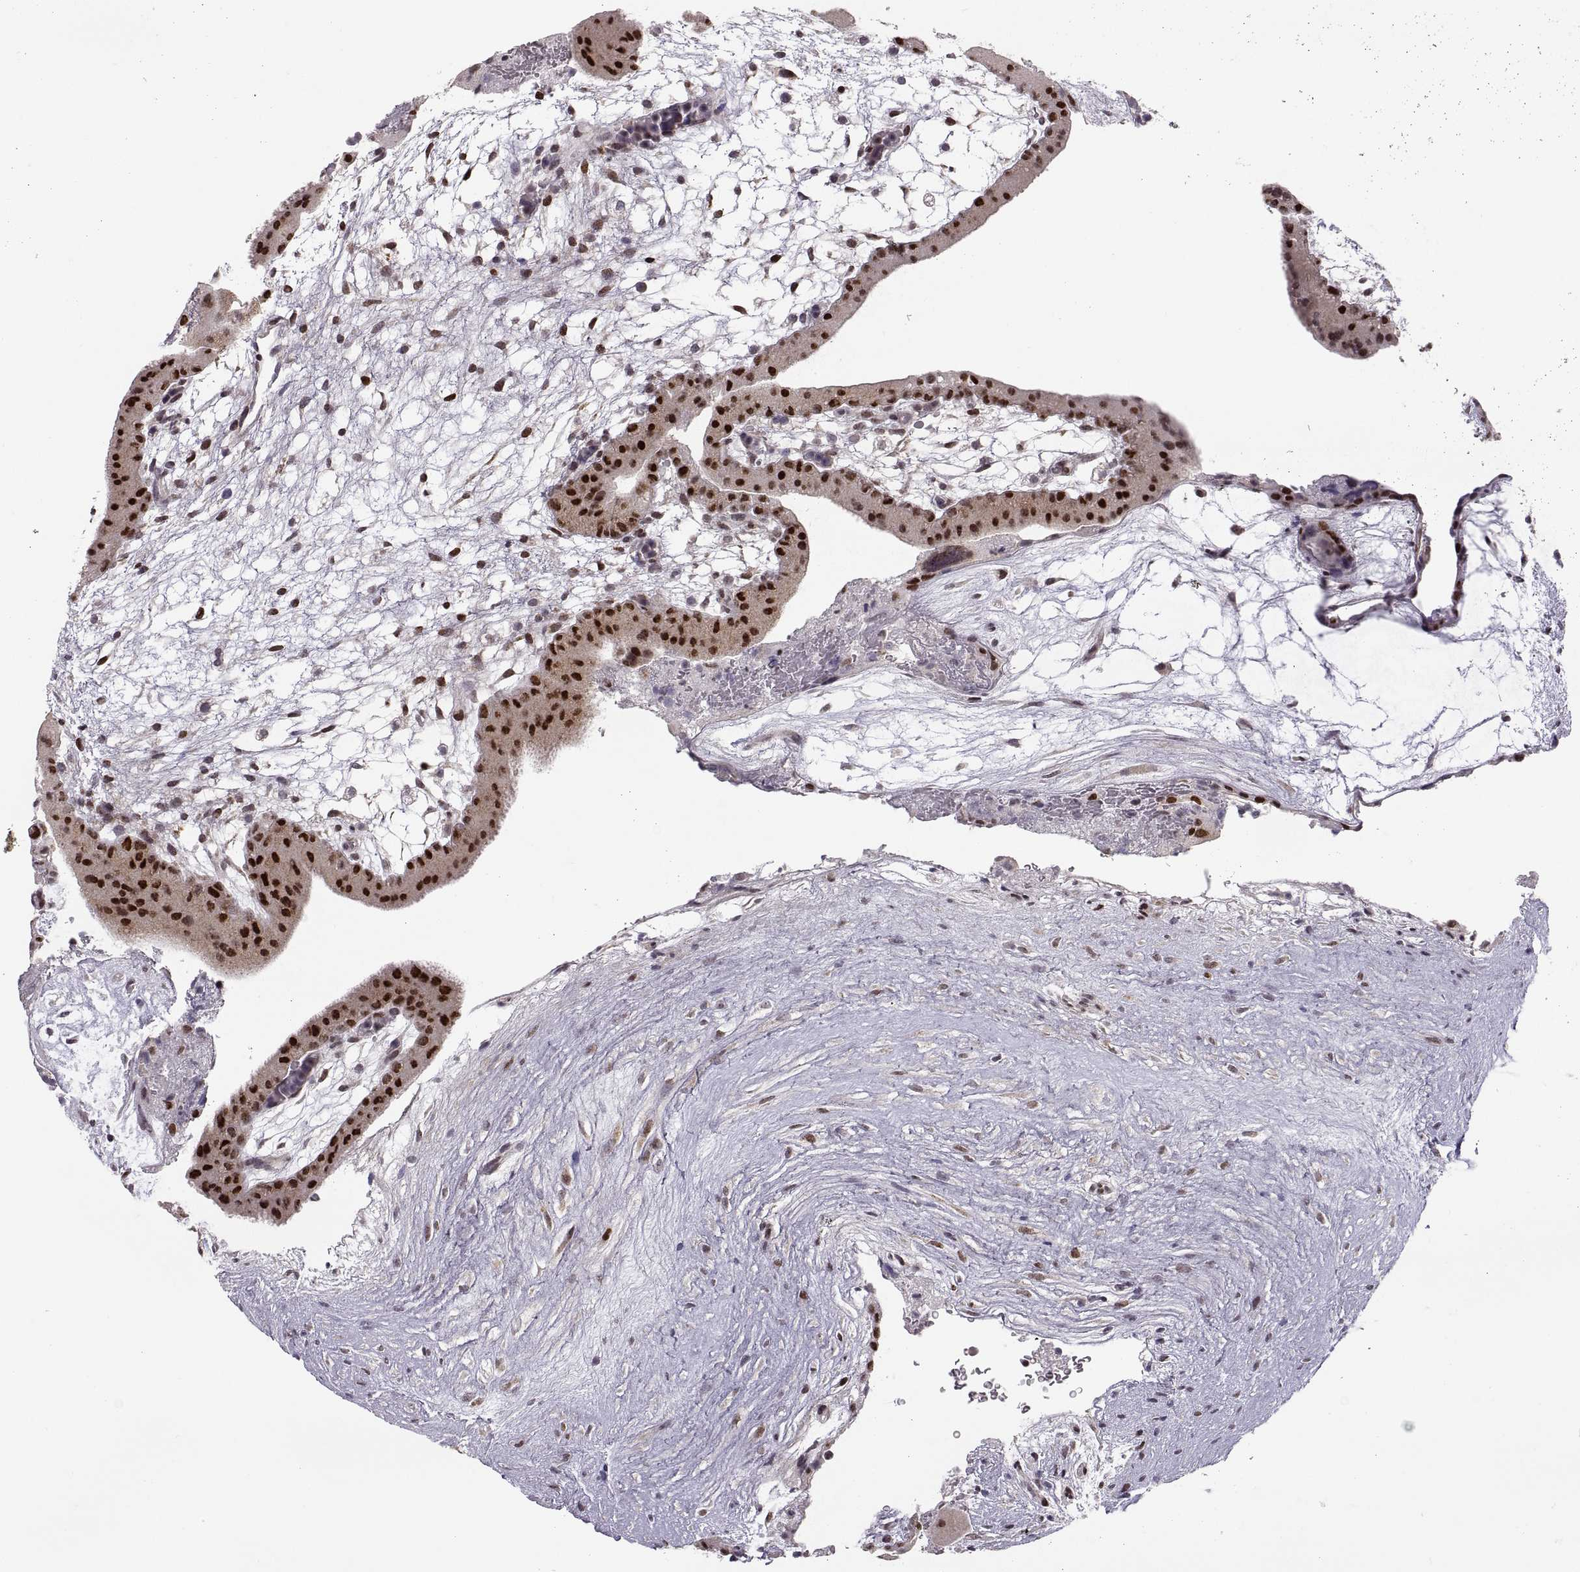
{"staining": {"intensity": "moderate", "quantity": "<25%", "location": "nuclear"}, "tissue": "placenta", "cell_type": "Decidual cells", "image_type": "normal", "snomed": [{"axis": "morphology", "description": "Normal tissue, NOS"}, {"axis": "topography", "description": "Placenta"}], "caption": "Protein staining of normal placenta reveals moderate nuclear positivity in approximately <25% of decidual cells.", "gene": "SNAI1", "patient": {"sex": "female", "age": 19}}